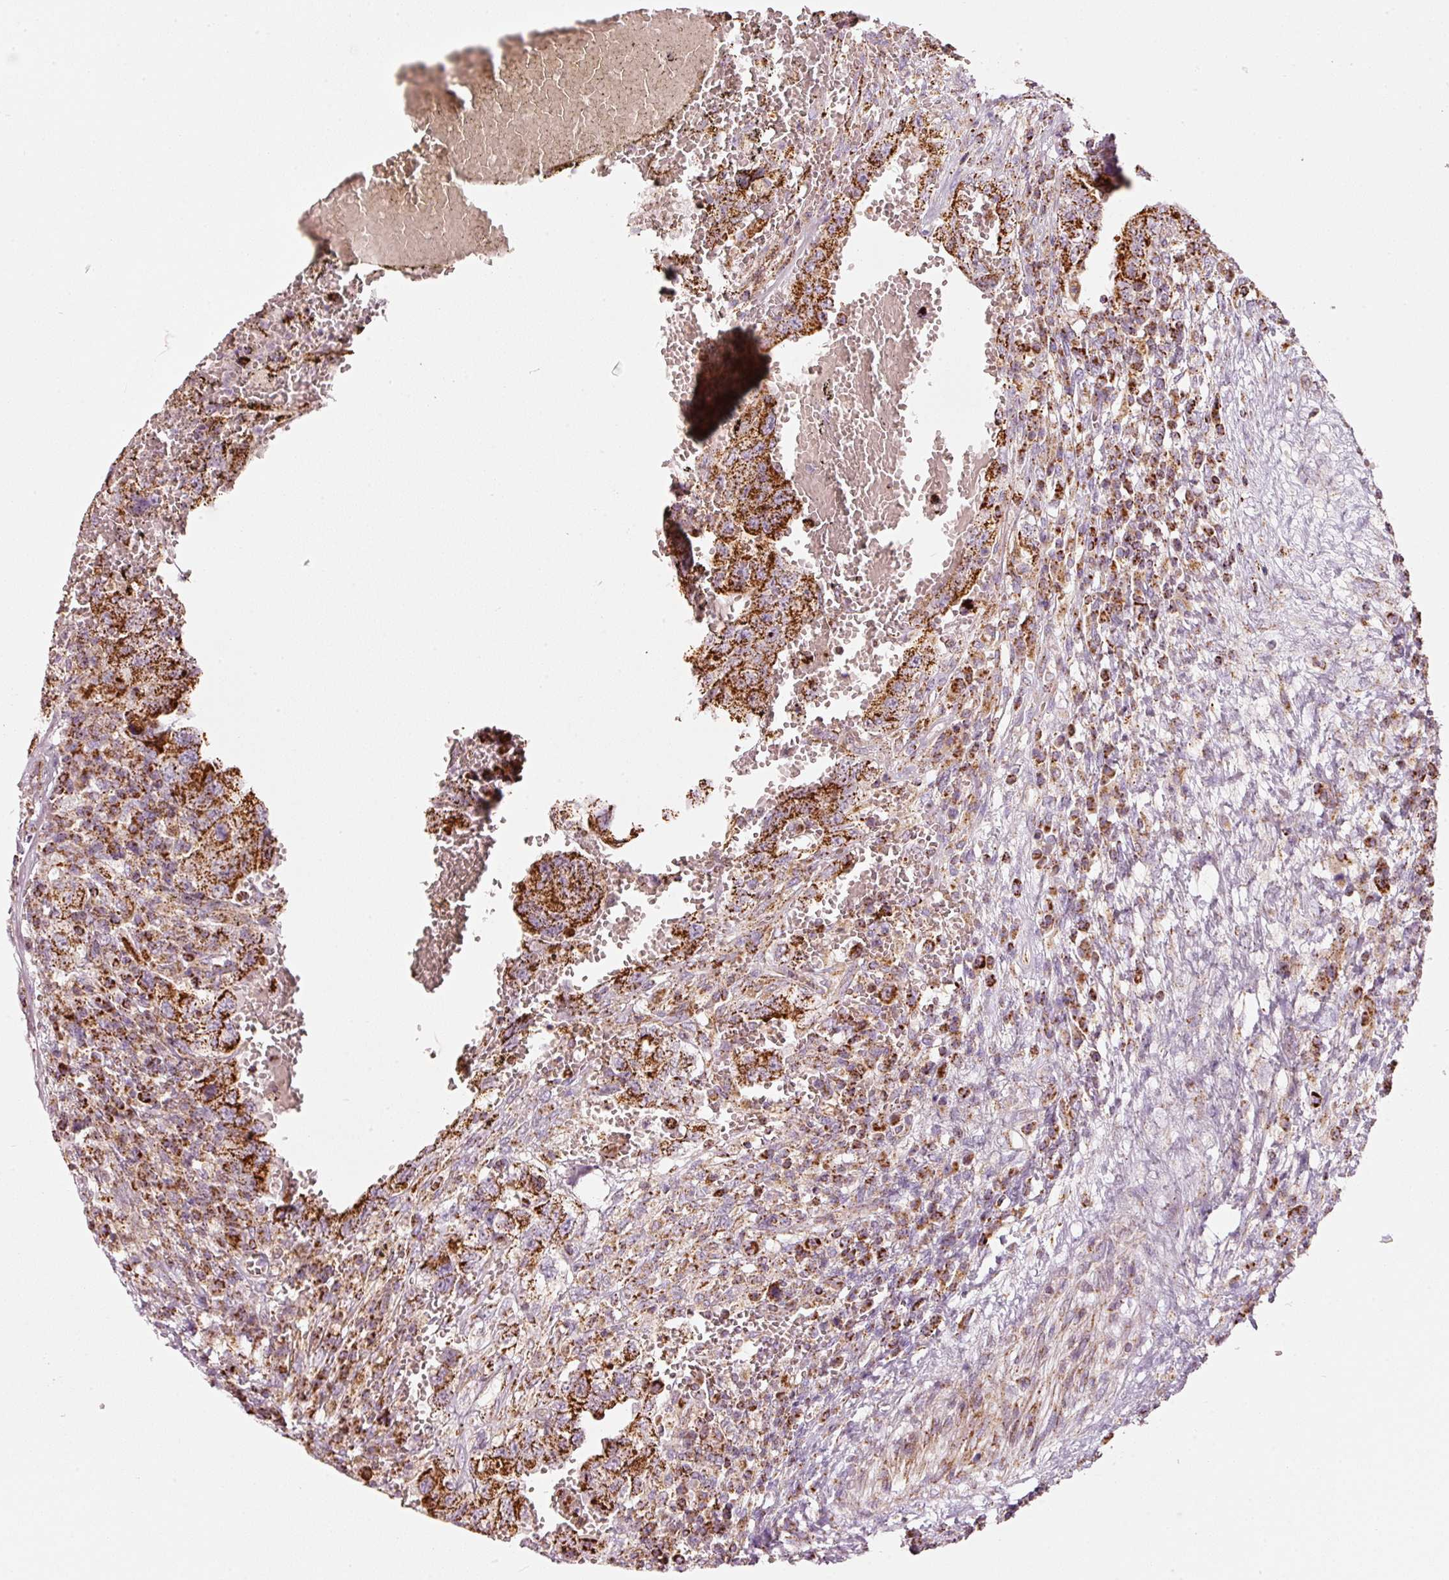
{"staining": {"intensity": "strong", "quantity": ">75%", "location": "cytoplasmic/membranous"}, "tissue": "testis cancer", "cell_type": "Tumor cells", "image_type": "cancer", "snomed": [{"axis": "morphology", "description": "Carcinoma, Embryonal, NOS"}, {"axis": "topography", "description": "Testis"}], "caption": "Immunohistochemistry (IHC) of human testis cancer exhibits high levels of strong cytoplasmic/membranous expression in about >75% of tumor cells.", "gene": "C17orf98", "patient": {"sex": "male", "age": 26}}